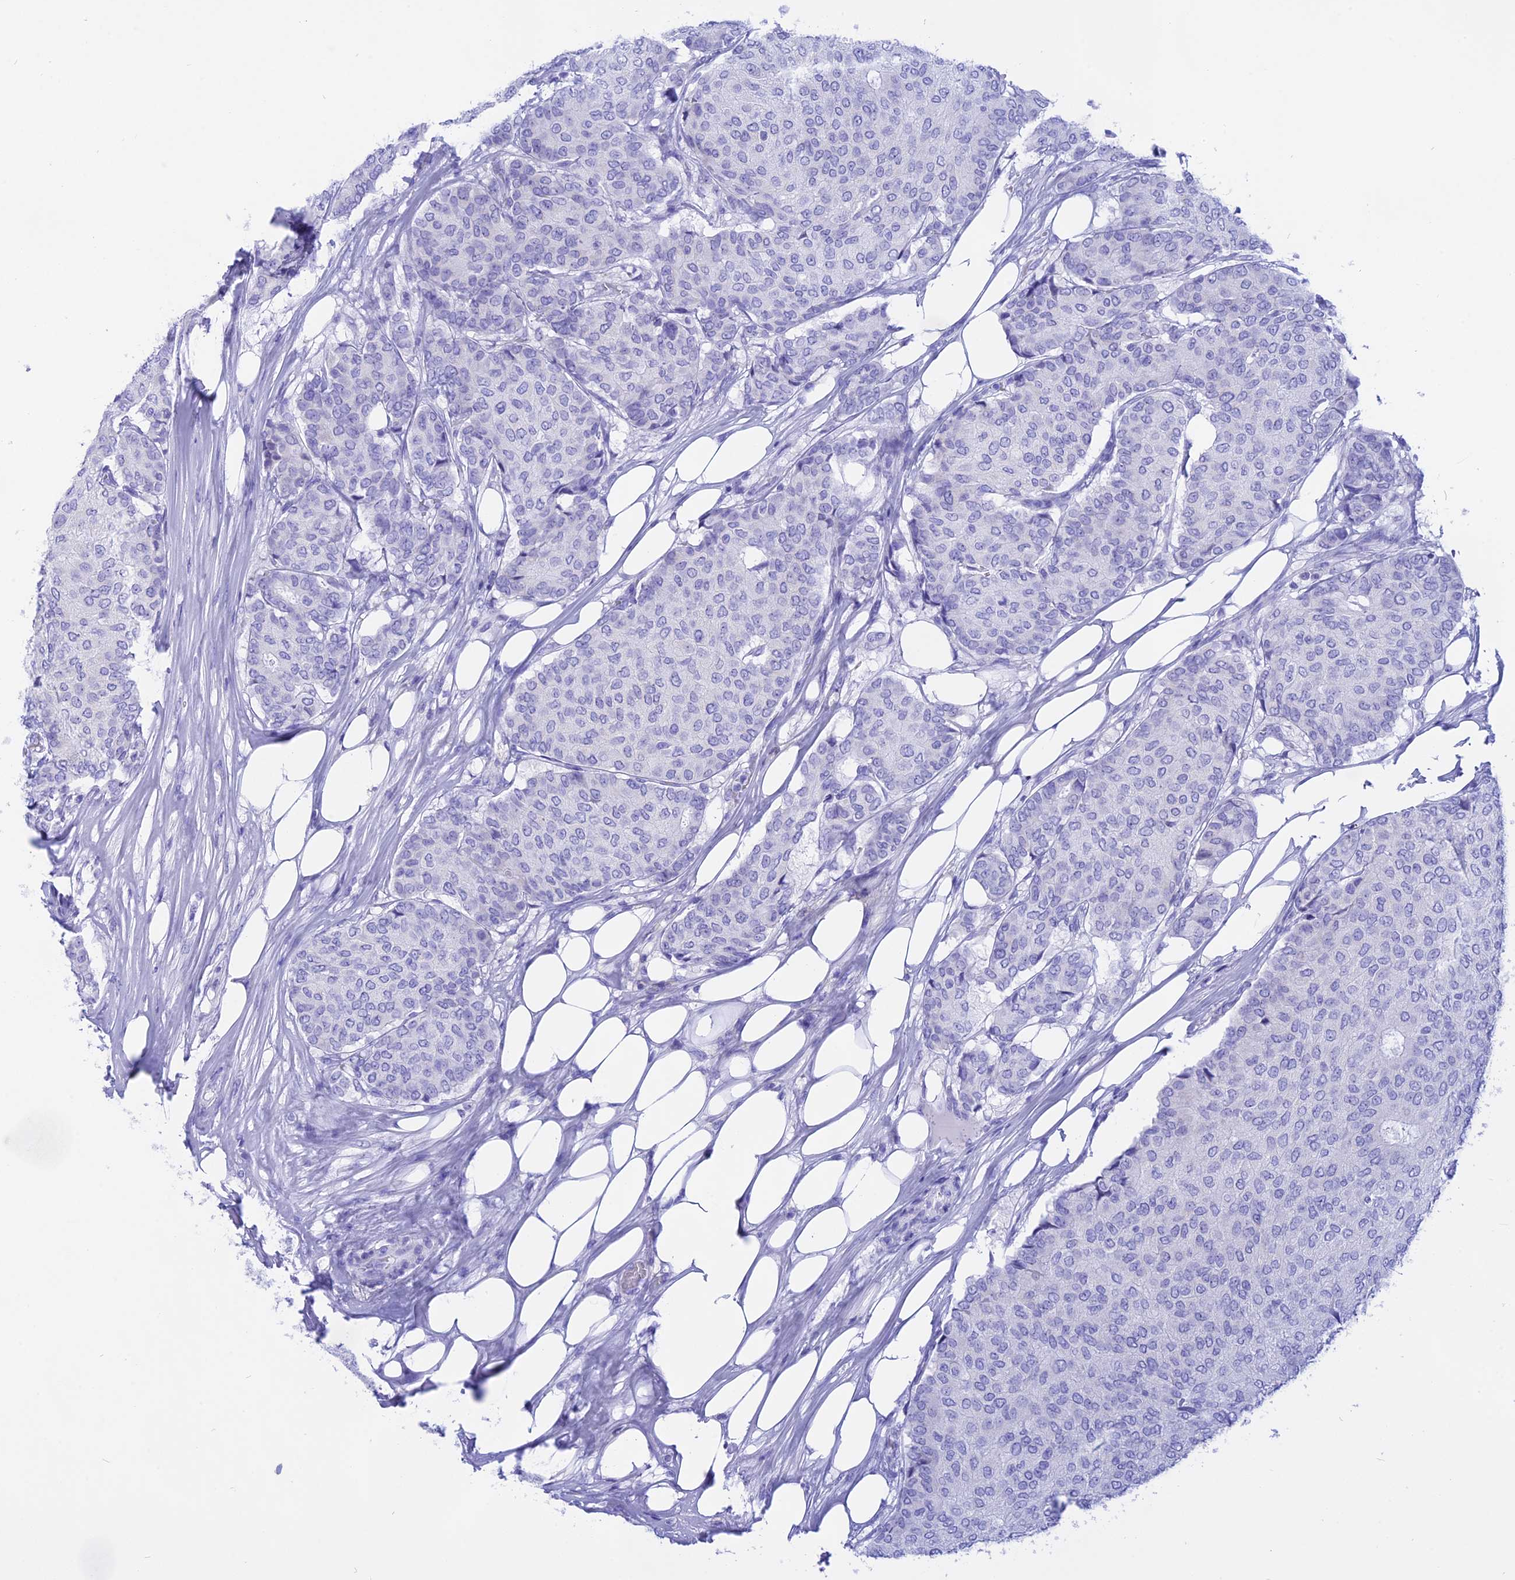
{"staining": {"intensity": "negative", "quantity": "none", "location": "none"}, "tissue": "breast cancer", "cell_type": "Tumor cells", "image_type": "cancer", "snomed": [{"axis": "morphology", "description": "Duct carcinoma"}, {"axis": "topography", "description": "Breast"}], "caption": "Intraductal carcinoma (breast) stained for a protein using immunohistochemistry (IHC) demonstrates no expression tumor cells.", "gene": "ISCA1", "patient": {"sex": "female", "age": 75}}